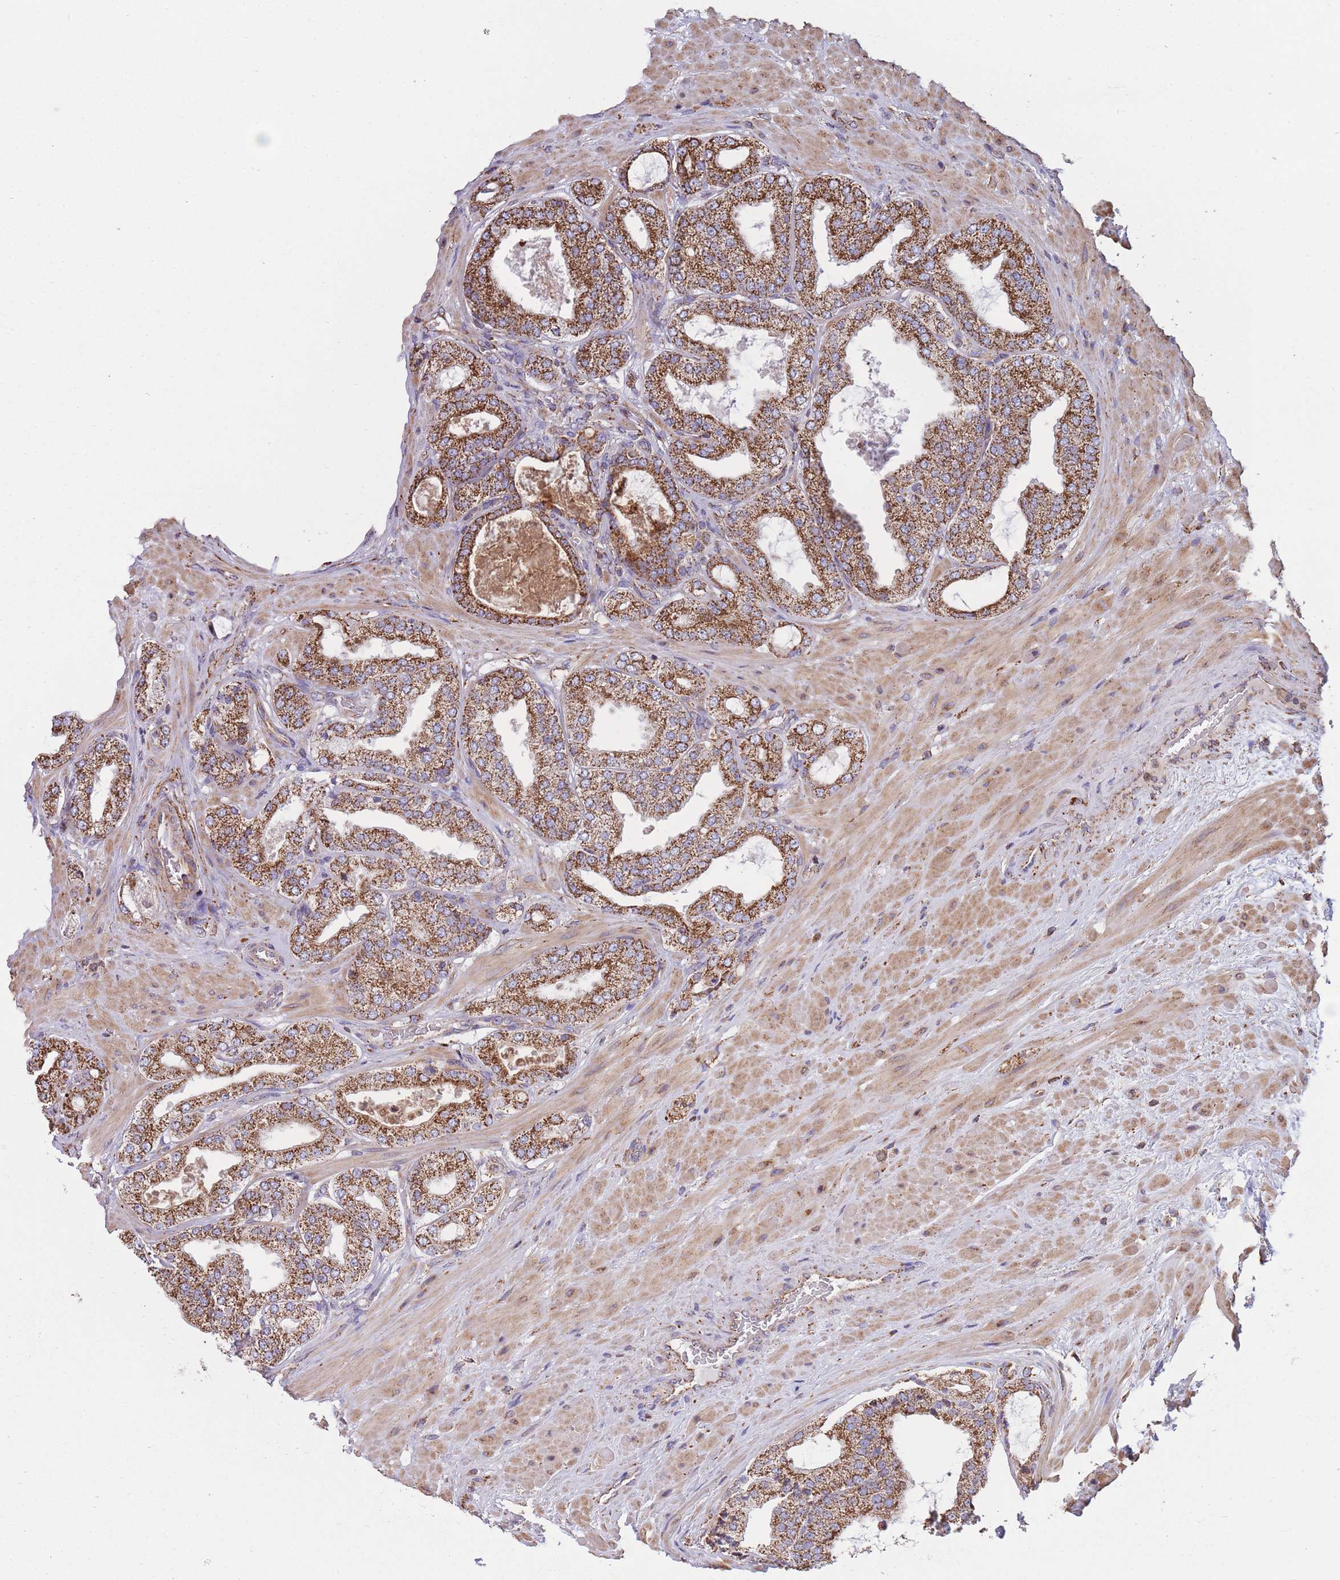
{"staining": {"intensity": "strong", "quantity": ">75%", "location": "cytoplasmic/membranous"}, "tissue": "prostate cancer", "cell_type": "Tumor cells", "image_type": "cancer", "snomed": [{"axis": "morphology", "description": "Adenocarcinoma, Low grade"}, {"axis": "topography", "description": "Prostate"}], "caption": "Prostate cancer stained for a protein (brown) shows strong cytoplasmic/membranous positive staining in about >75% of tumor cells.", "gene": "FKBP8", "patient": {"sex": "male", "age": 63}}